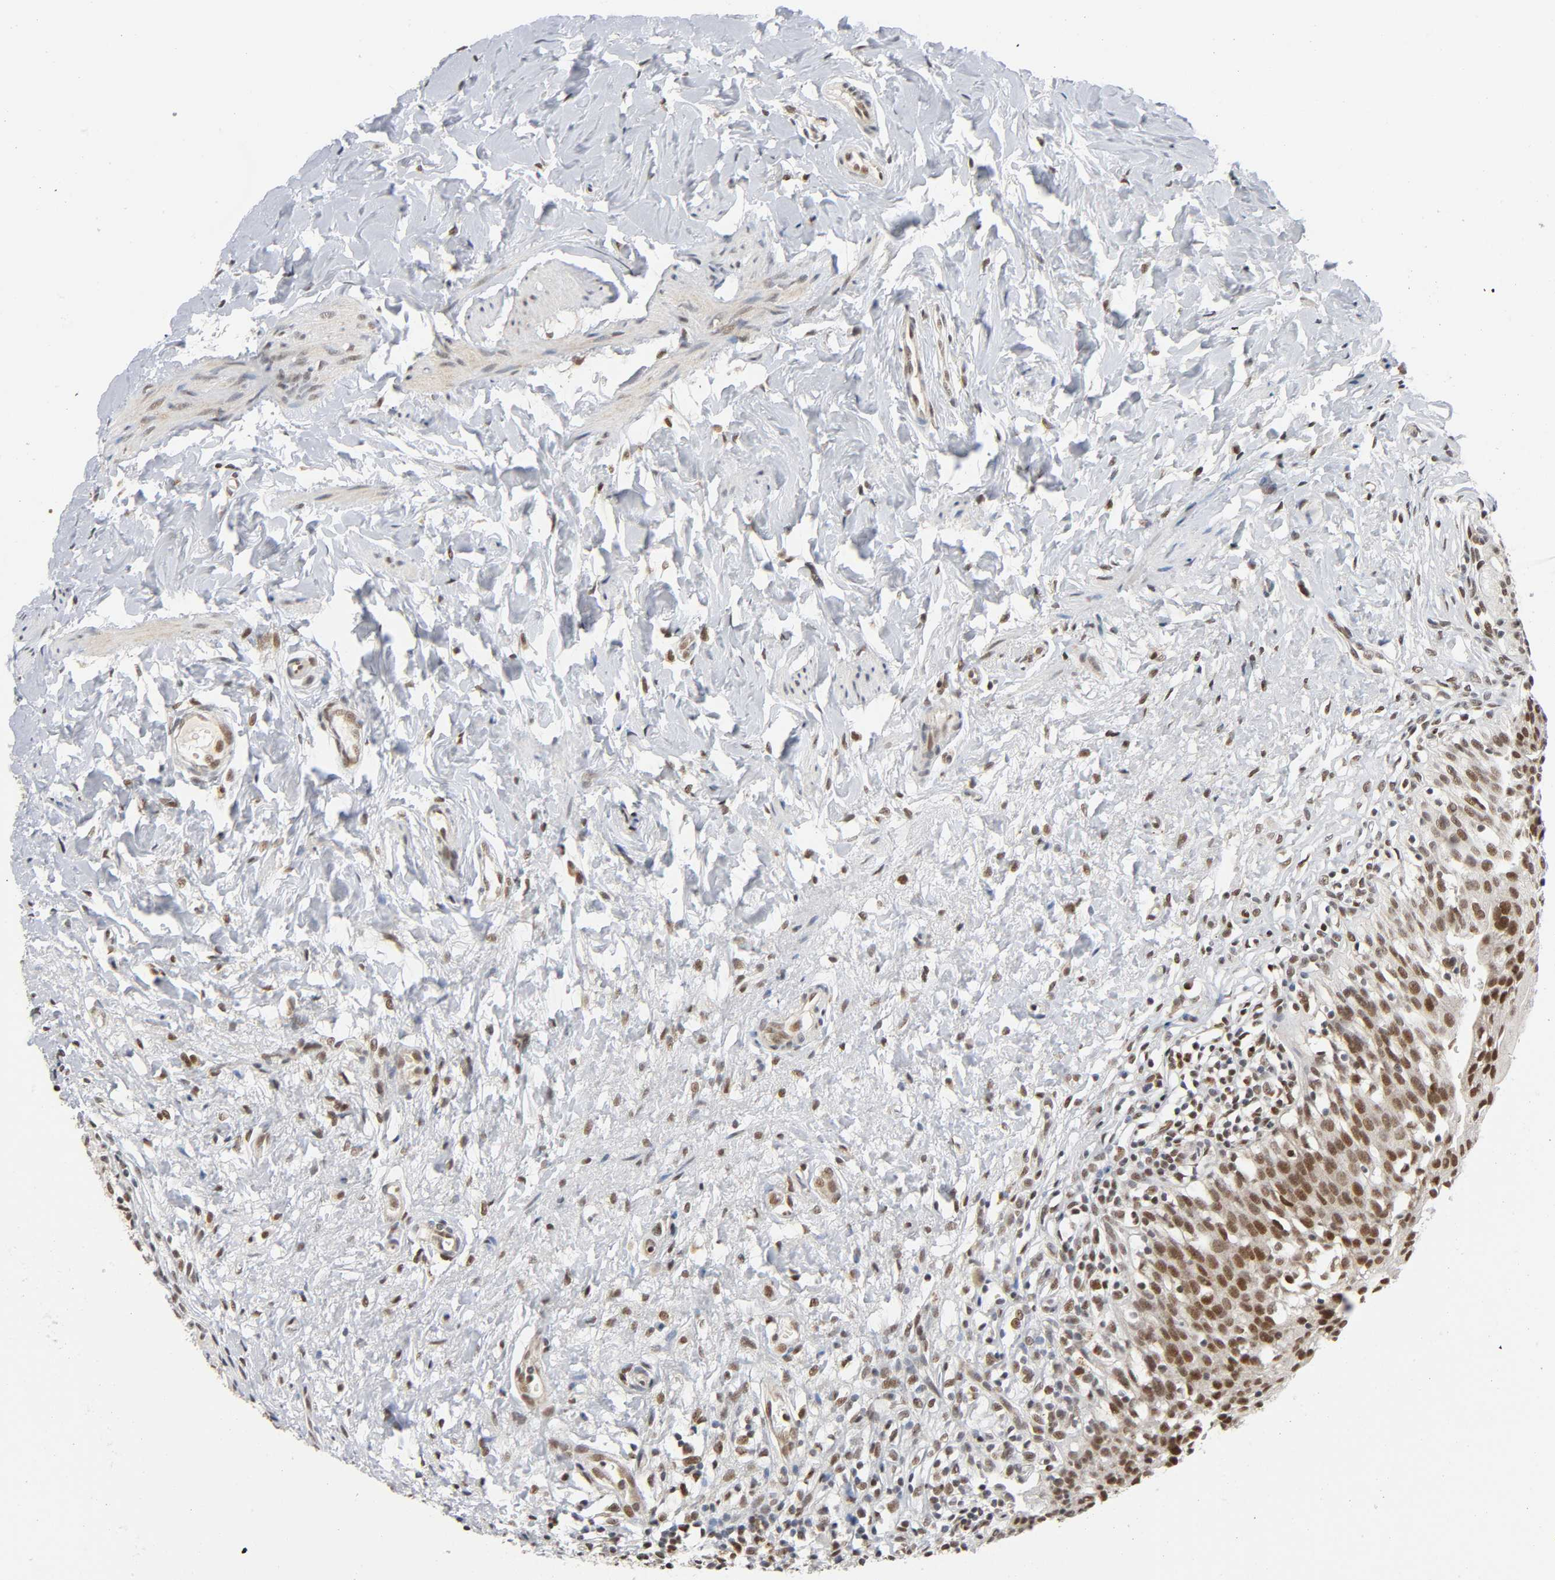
{"staining": {"intensity": "strong", "quantity": ">75%", "location": "cytoplasmic/membranous,nuclear"}, "tissue": "urinary bladder", "cell_type": "Urothelial cells", "image_type": "normal", "snomed": [{"axis": "morphology", "description": "Normal tissue, NOS"}, {"axis": "topography", "description": "Urinary bladder"}], "caption": "Unremarkable urinary bladder reveals strong cytoplasmic/membranous,nuclear staining in approximately >75% of urothelial cells (DAB IHC with brightfield microscopy, high magnification)..", "gene": "KAT2B", "patient": {"sex": "female", "age": 80}}